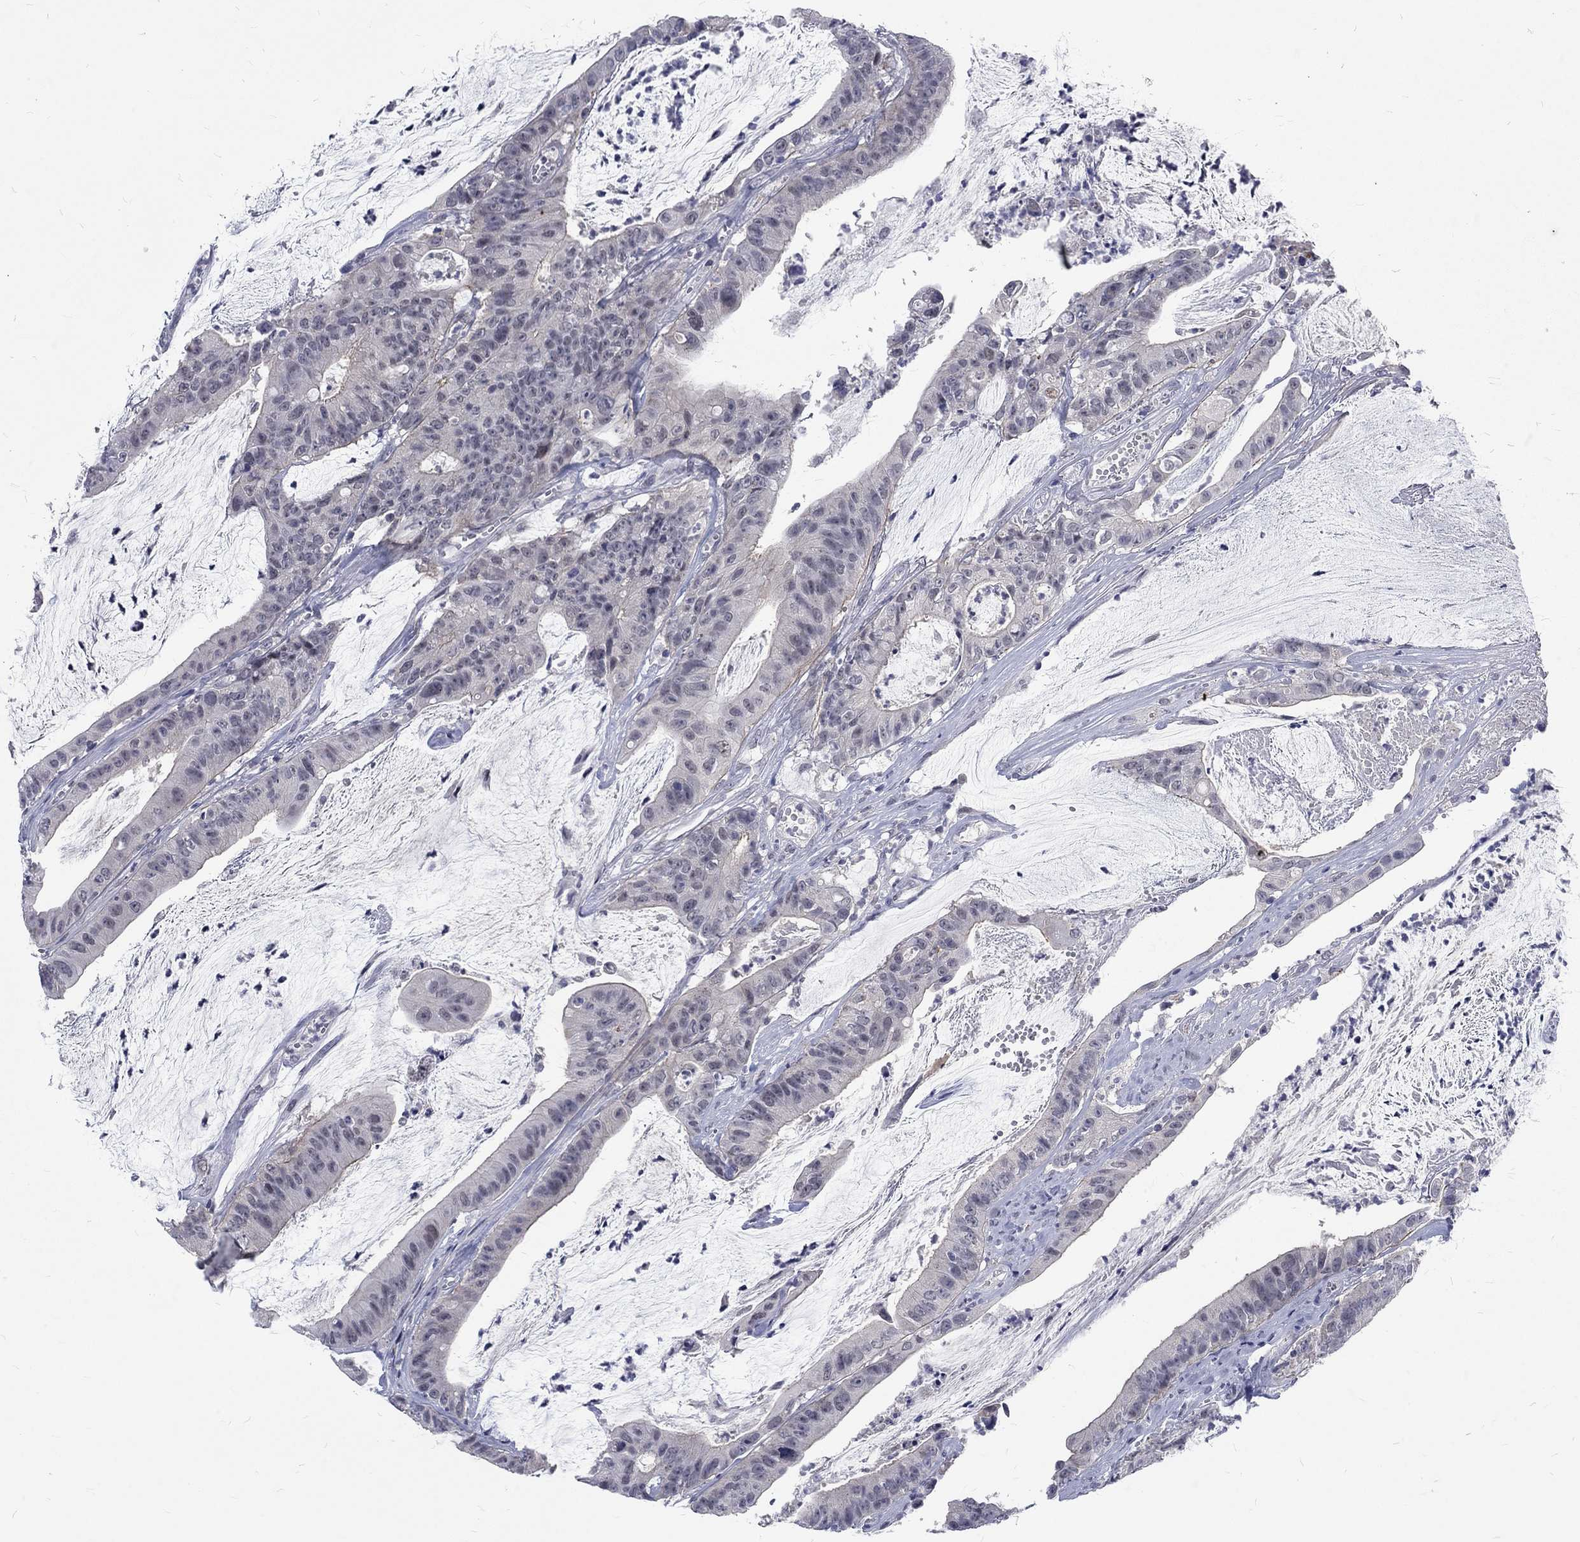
{"staining": {"intensity": "negative", "quantity": "none", "location": "none"}, "tissue": "colorectal cancer", "cell_type": "Tumor cells", "image_type": "cancer", "snomed": [{"axis": "morphology", "description": "Adenocarcinoma, NOS"}, {"axis": "topography", "description": "Colon"}], "caption": "Immunohistochemistry histopathology image of colorectal adenocarcinoma stained for a protein (brown), which reveals no positivity in tumor cells.", "gene": "PHKA1", "patient": {"sex": "female", "age": 69}}